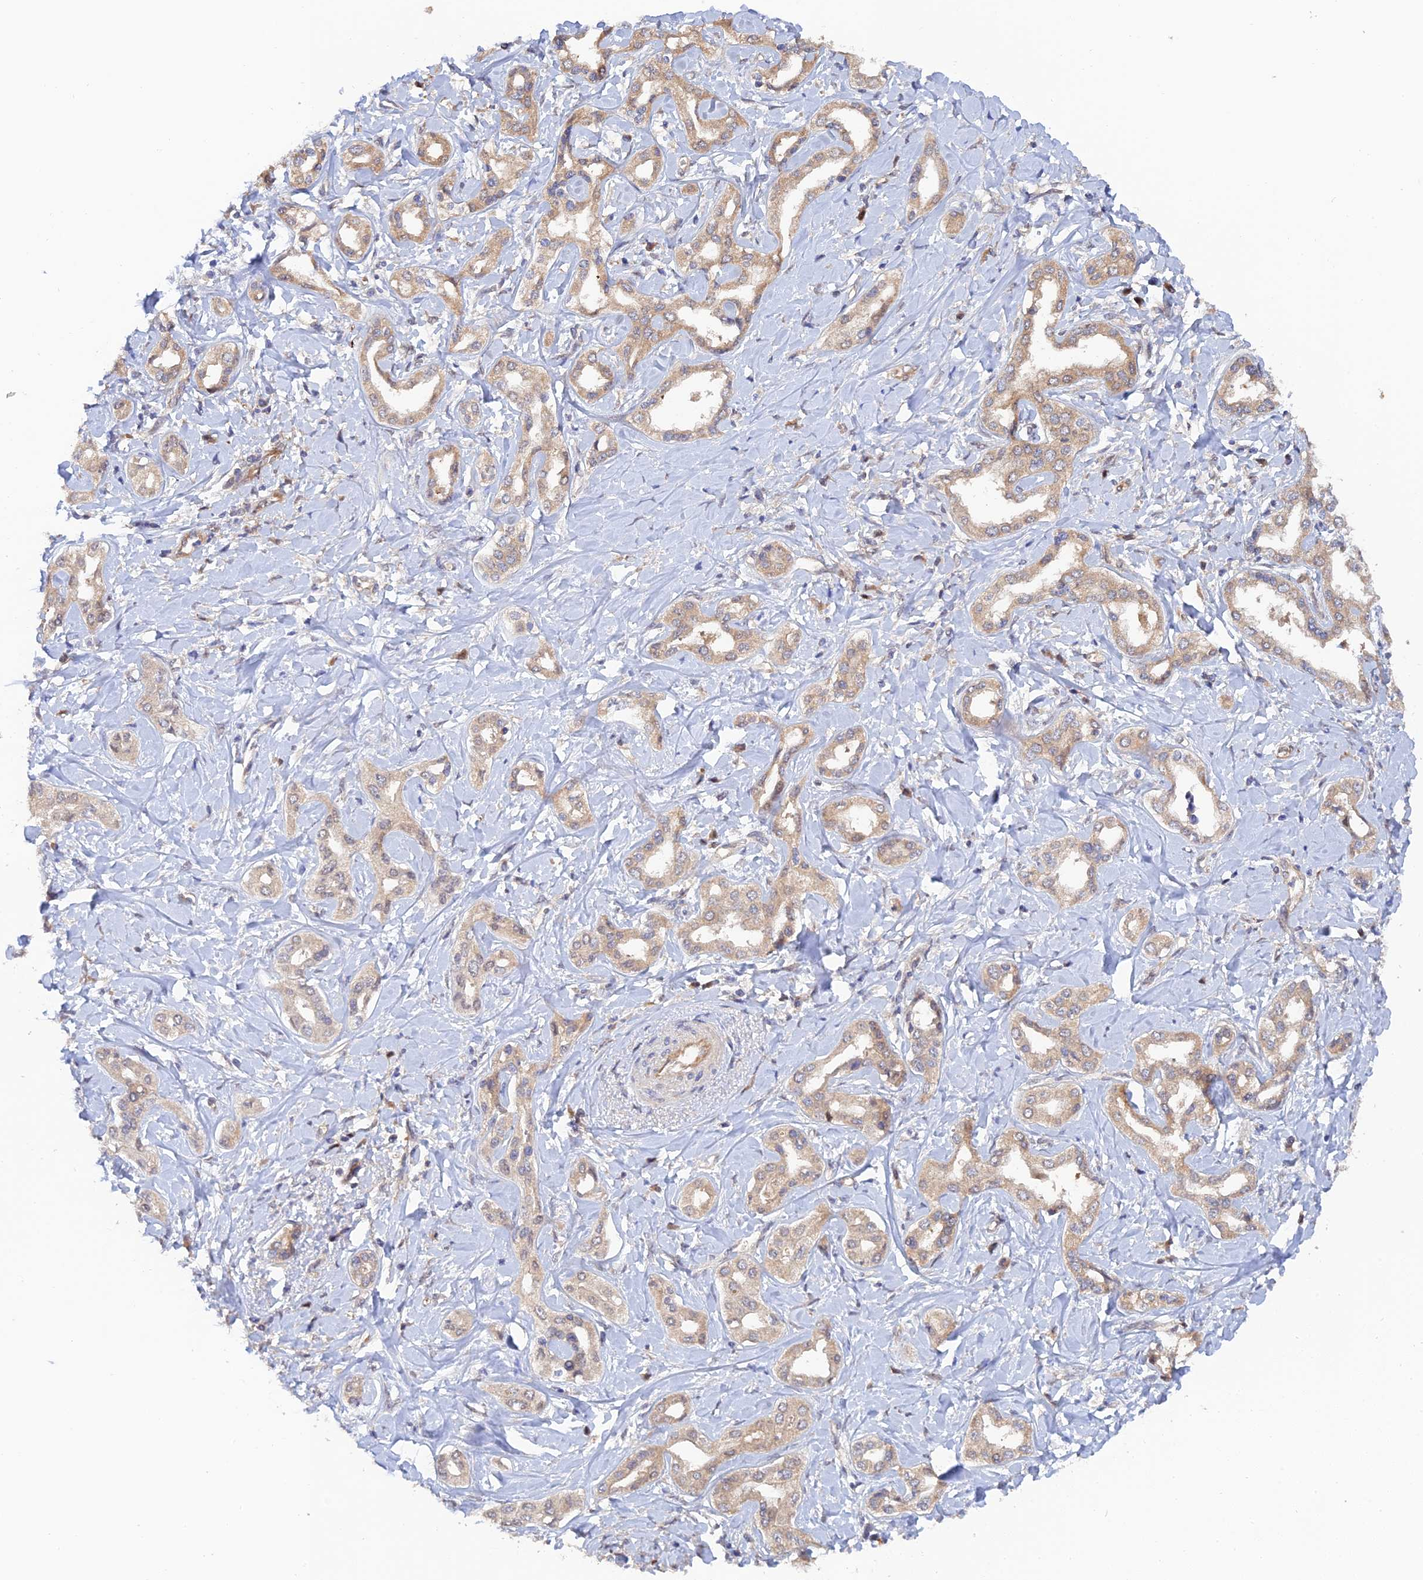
{"staining": {"intensity": "weak", "quantity": ">75%", "location": "cytoplasmic/membranous"}, "tissue": "liver cancer", "cell_type": "Tumor cells", "image_type": "cancer", "snomed": [{"axis": "morphology", "description": "Cholangiocarcinoma"}, {"axis": "topography", "description": "Liver"}], "caption": "Weak cytoplasmic/membranous positivity for a protein is appreciated in about >75% of tumor cells of cholangiocarcinoma (liver) using immunohistochemistry (IHC).", "gene": "ARL2BP", "patient": {"sex": "female", "age": 77}}